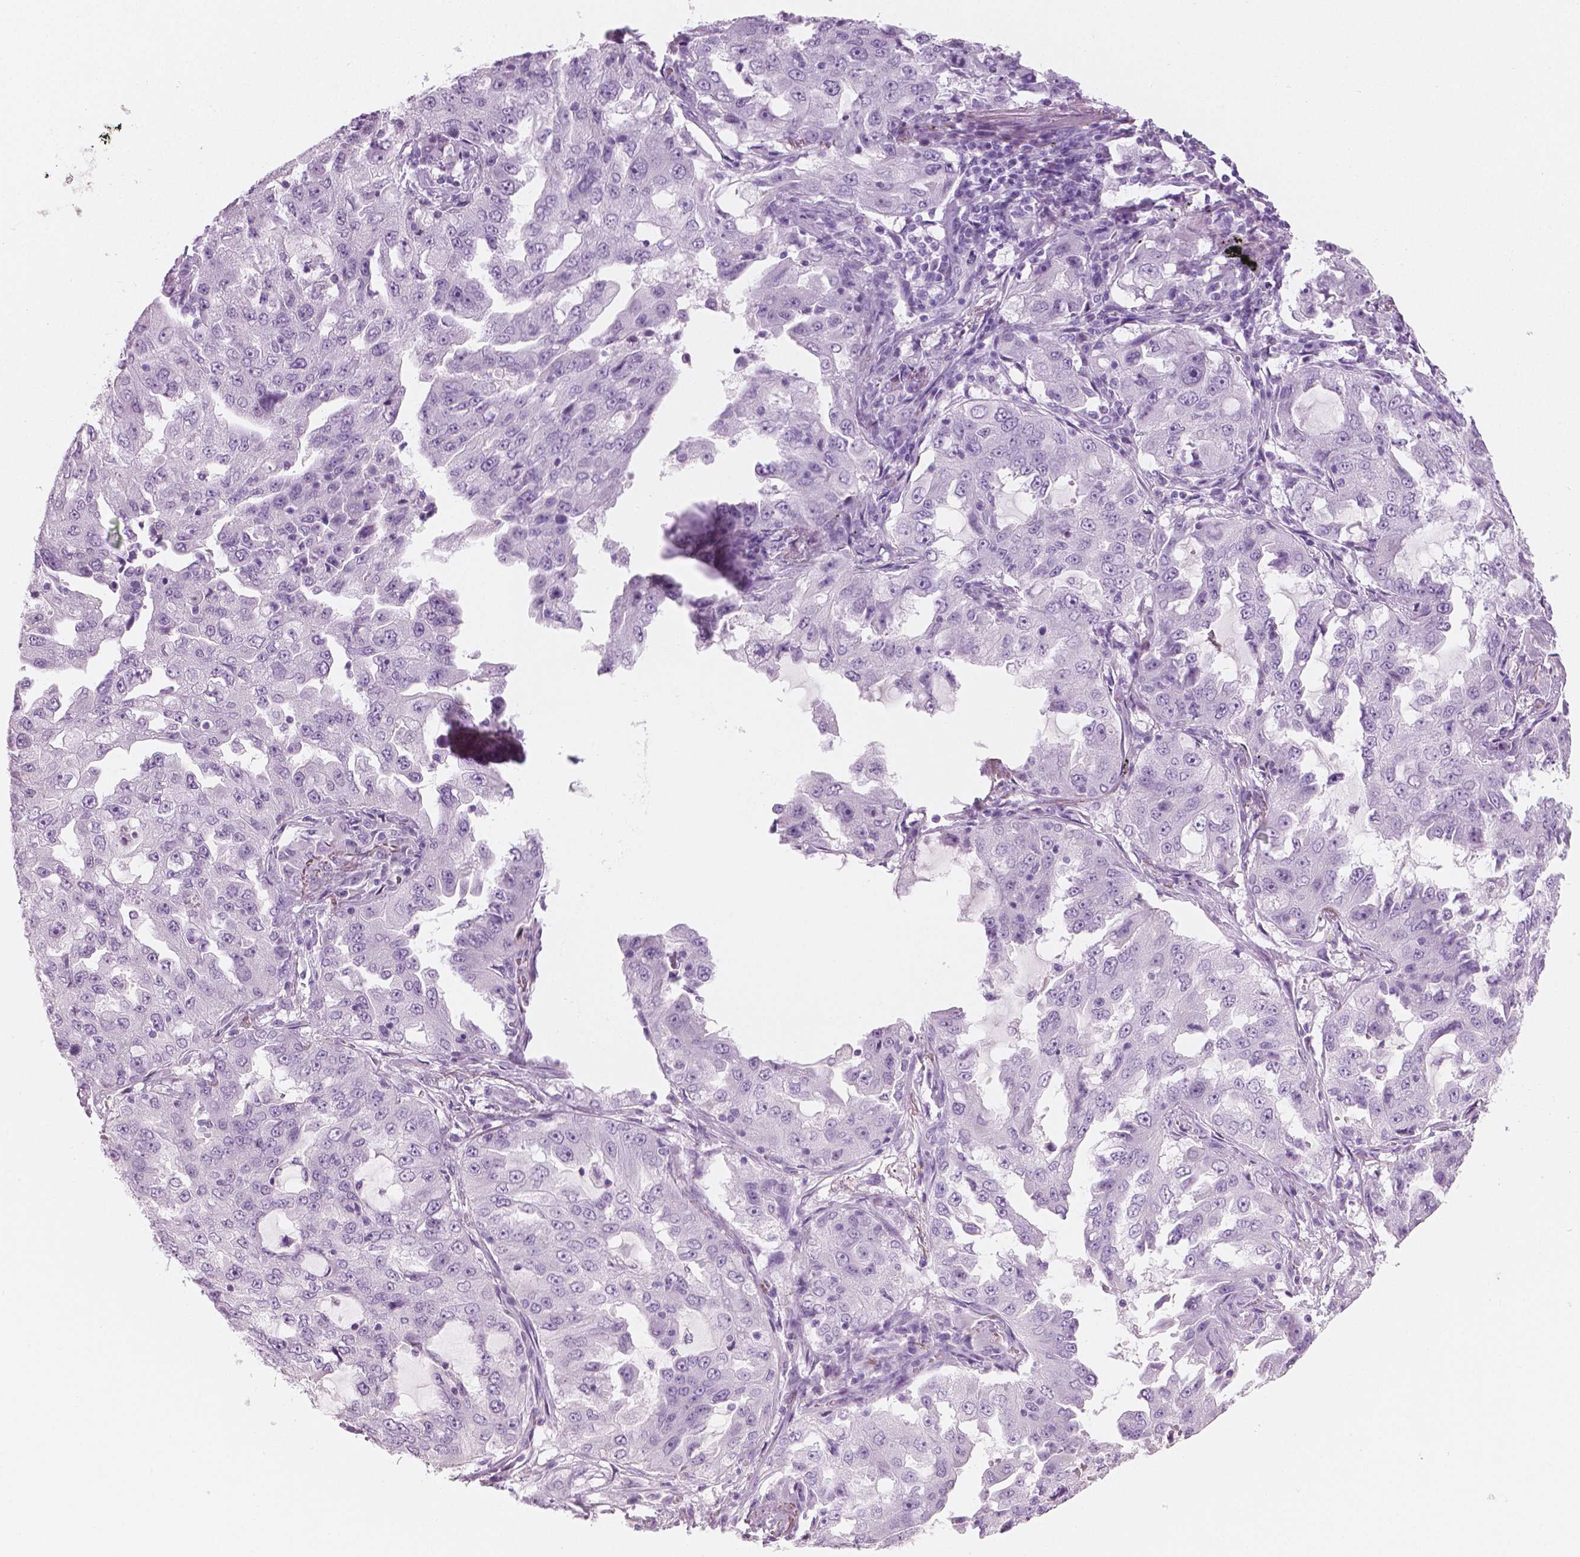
{"staining": {"intensity": "negative", "quantity": "none", "location": "none"}, "tissue": "lung cancer", "cell_type": "Tumor cells", "image_type": "cancer", "snomed": [{"axis": "morphology", "description": "Adenocarcinoma, NOS"}, {"axis": "topography", "description": "Lung"}], "caption": "This is an IHC photomicrograph of lung cancer. There is no staining in tumor cells.", "gene": "PLIN4", "patient": {"sex": "female", "age": 61}}